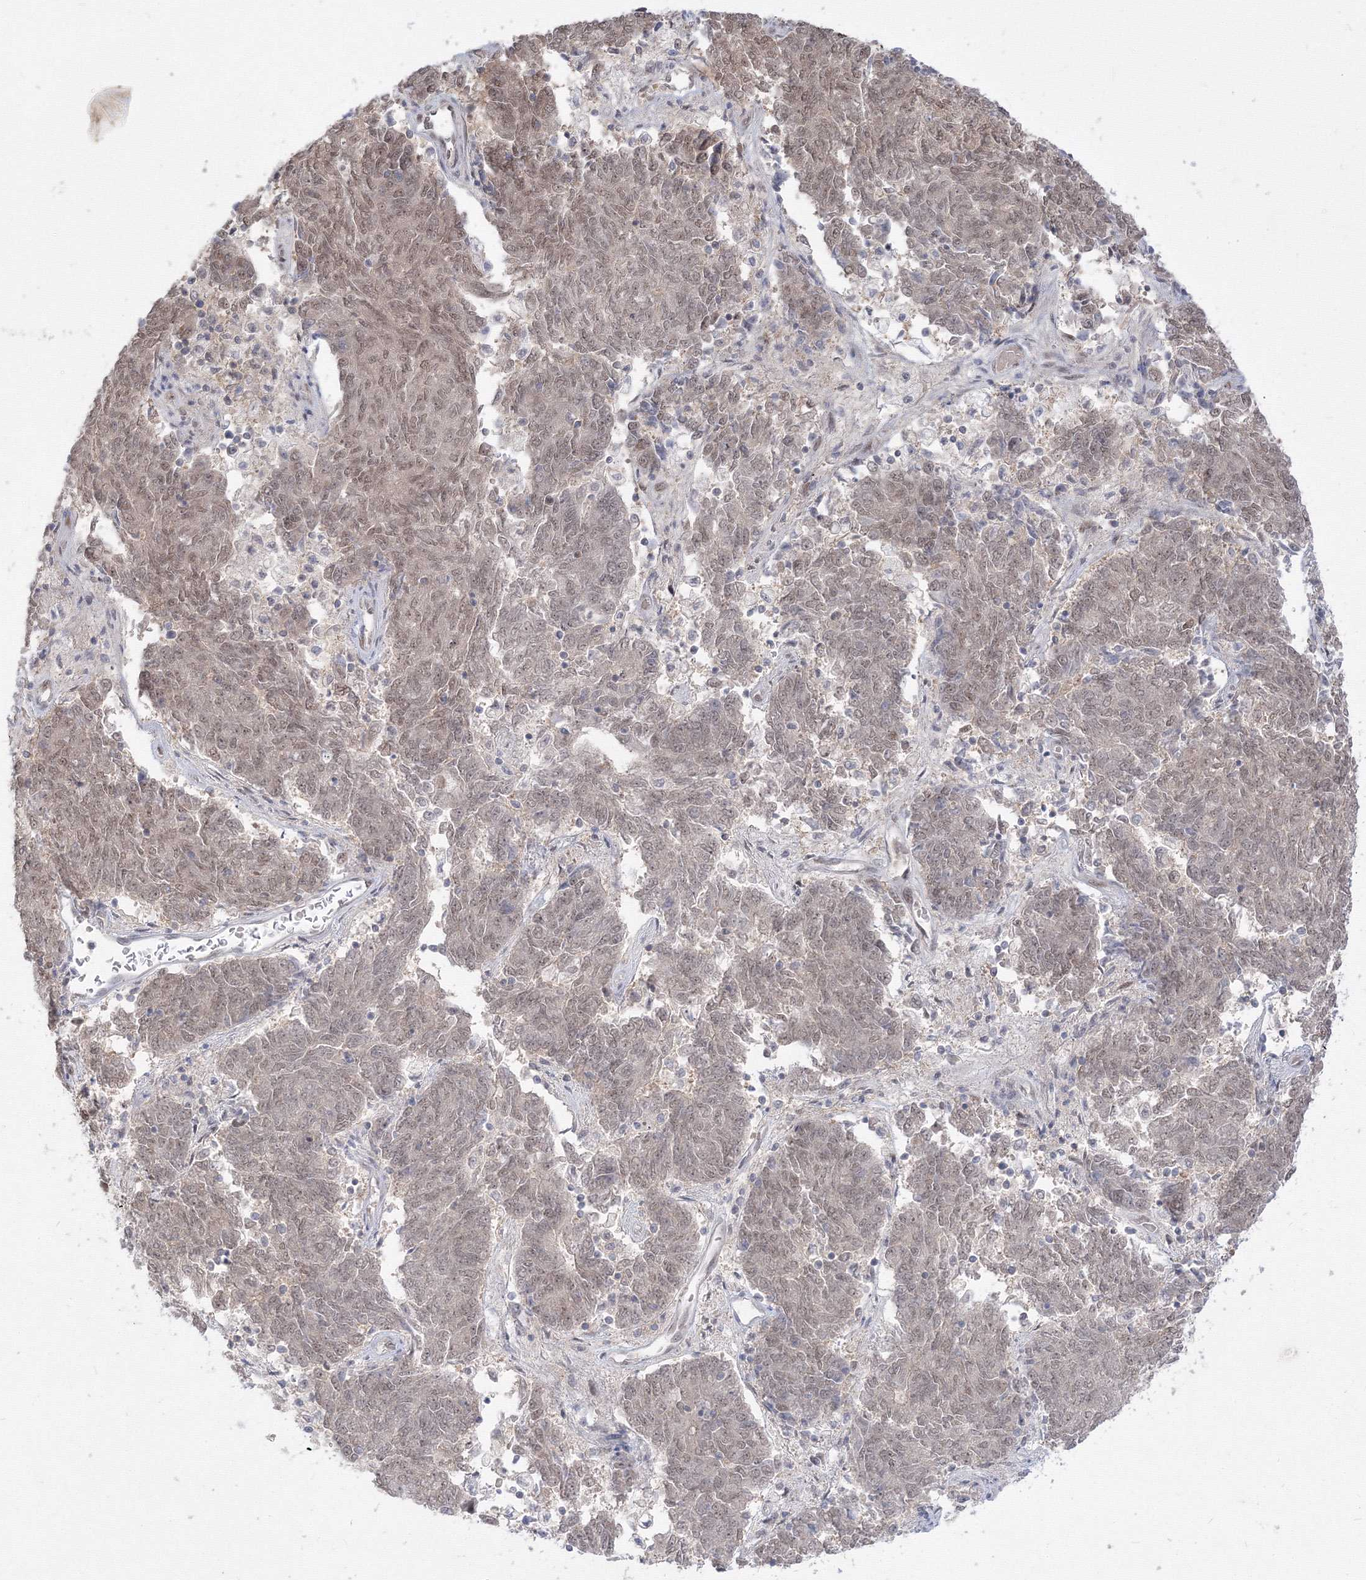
{"staining": {"intensity": "weak", "quantity": ">75%", "location": "nuclear"}, "tissue": "endometrial cancer", "cell_type": "Tumor cells", "image_type": "cancer", "snomed": [{"axis": "morphology", "description": "Adenocarcinoma, NOS"}, {"axis": "topography", "description": "Endometrium"}], "caption": "Protein staining shows weak nuclear positivity in approximately >75% of tumor cells in endometrial cancer (adenocarcinoma).", "gene": "COPS4", "patient": {"sex": "female", "age": 80}}